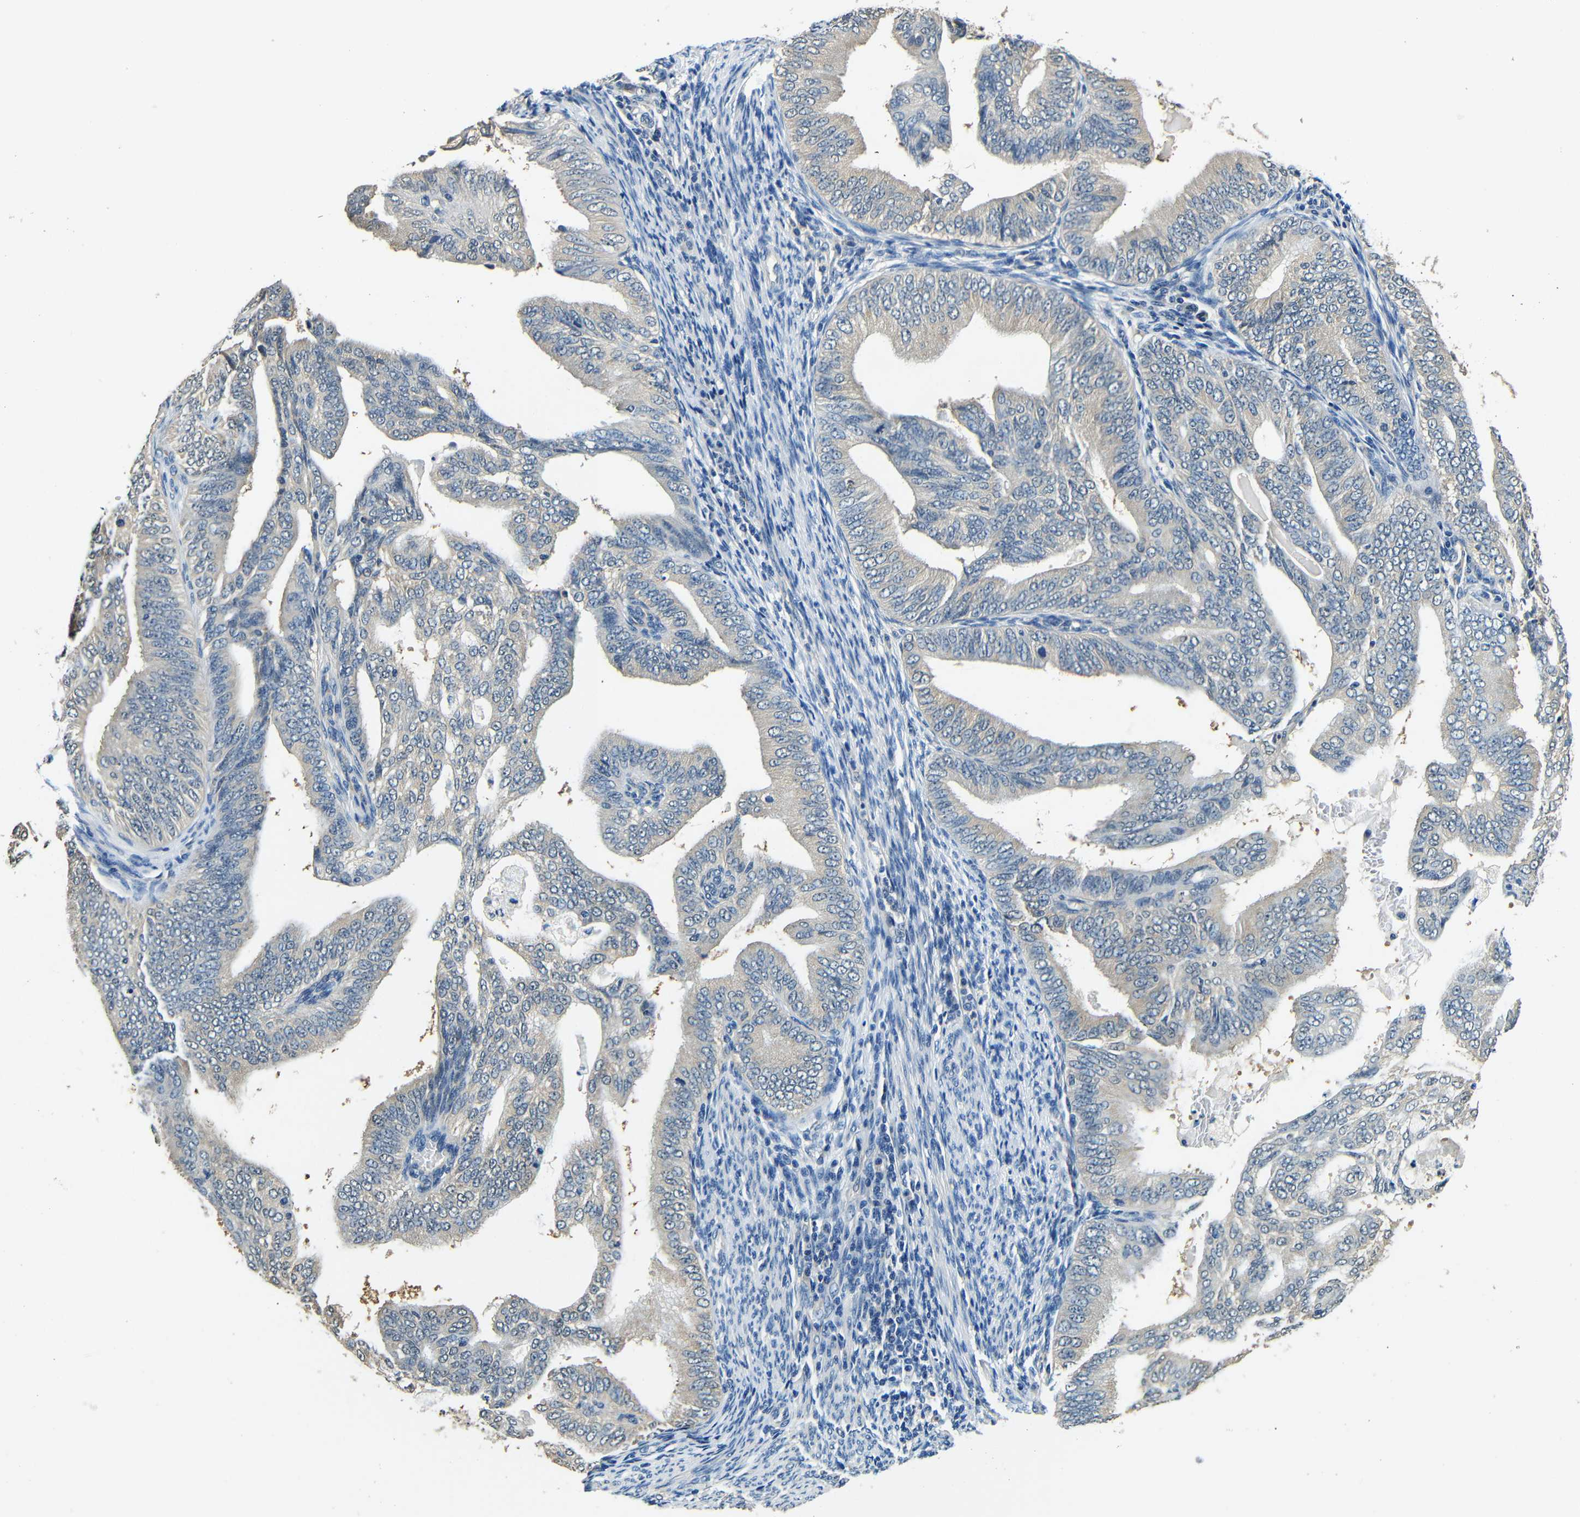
{"staining": {"intensity": "weak", "quantity": "25%-75%", "location": "cytoplasmic/membranous"}, "tissue": "endometrial cancer", "cell_type": "Tumor cells", "image_type": "cancer", "snomed": [{"axis": "morphology", "description": "Adenocarcinoma, NOS"}, {"axis": "topography", "description": "Endometrium"}], "caption": "Endometrial adenocarcinoma stained with DAB (3,3'-diaminobenzidine) immunohistochemistry (IHC) reveals low levels of weak cytoplasmic/membranous staining in approximately 25%-75% of tumor cells.", "gene": "ADAP1", "patient": {"sex": "female", "age": 58}}